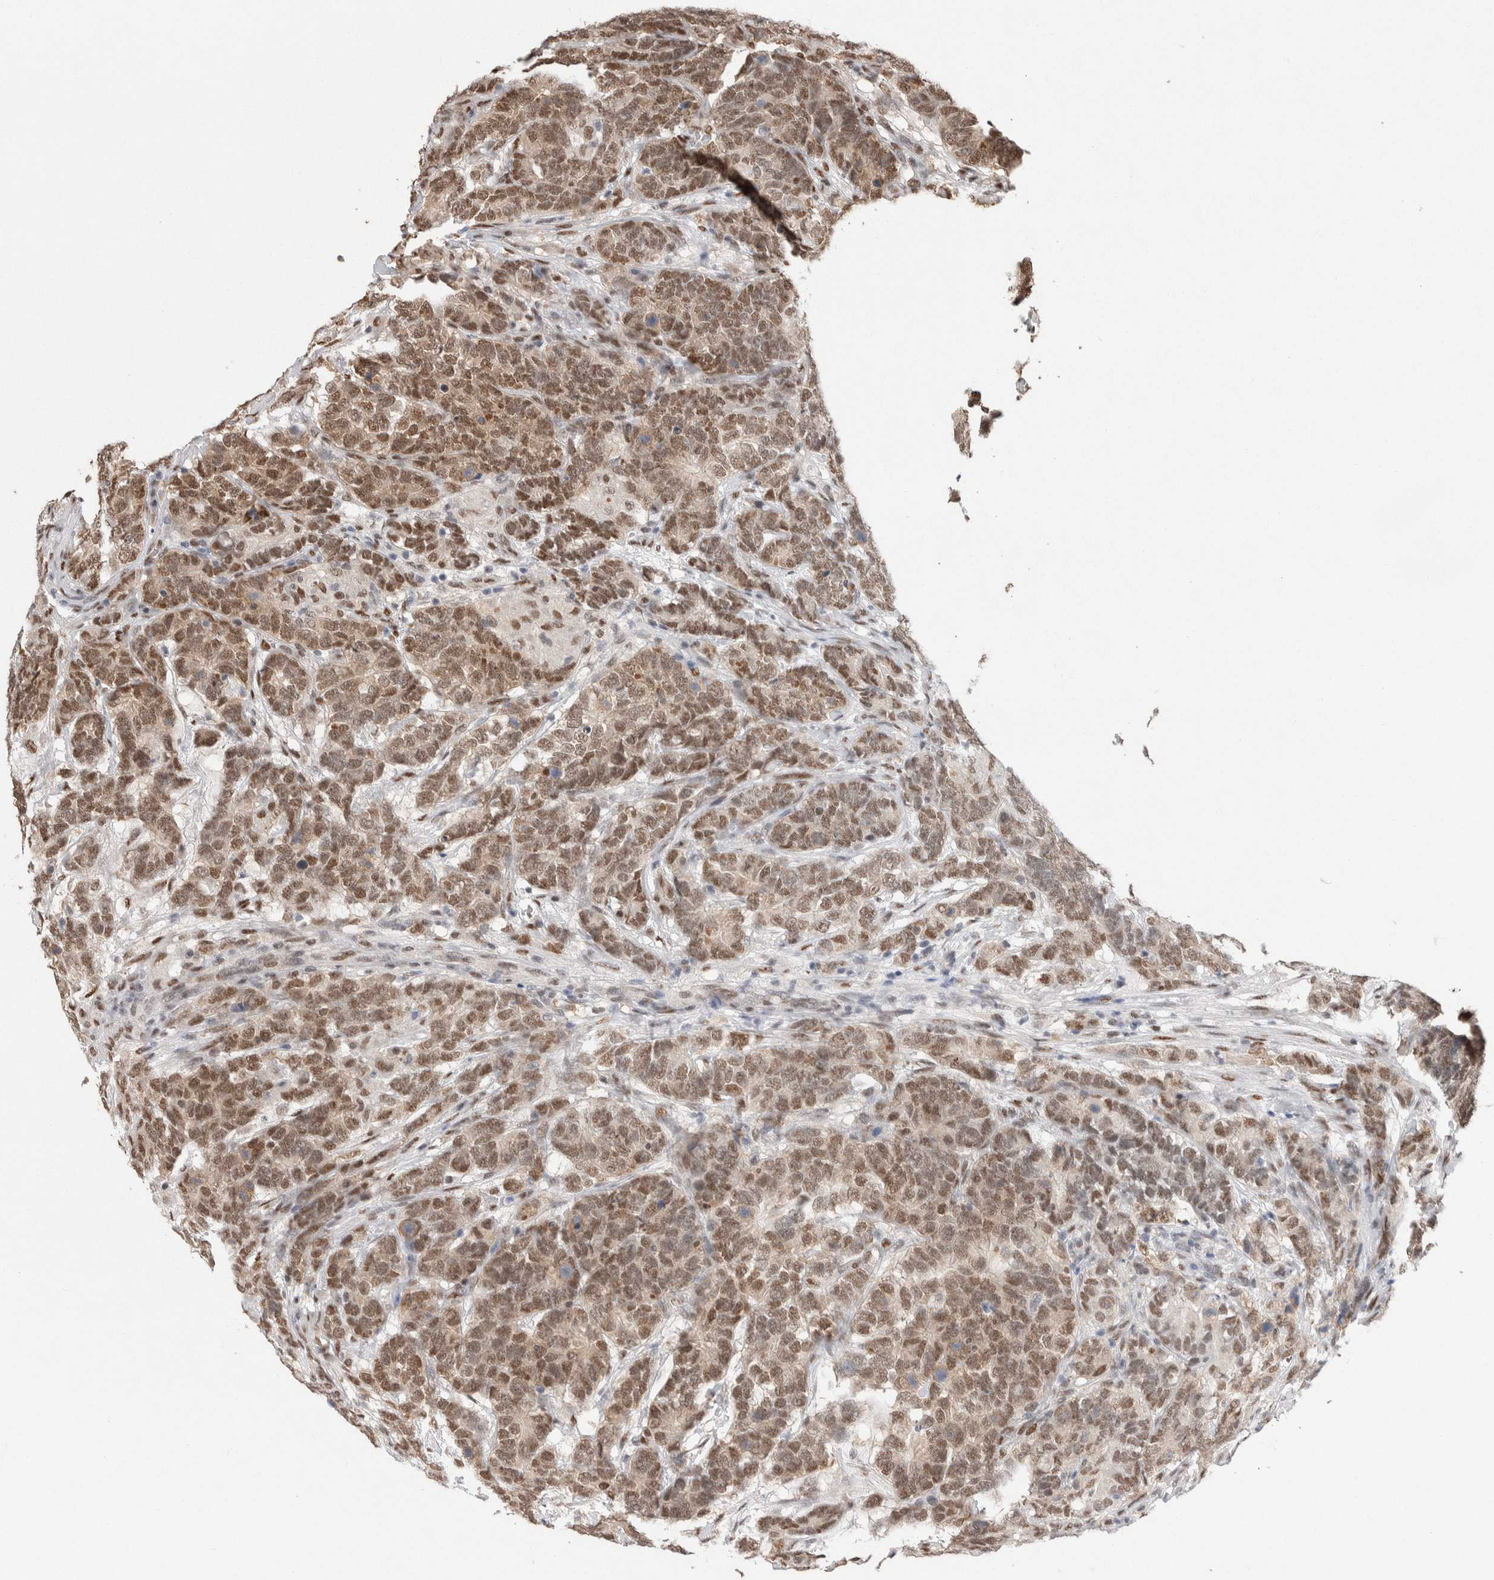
{"staining": {"intensity": "moderate", "quantity": ">75%", "location": "nuclear"}, "tissue": "testis cancer", "cell_type": "Tumor cells", "image_type": "cancer", "snomed": [{"axis": "morphology", "description": "Carcinoma, Embryonal, NOS"}, {"axis": "topography", "description": "Testis"}], "caption": "Testis embryonal carcinoma was stained to show a protein in brown. There is medium levels of moderate nuclear staining in approximately >75% of tumor cells.", "gene": "PRMT1", "patient": {"sex": "male", "age": 26}}